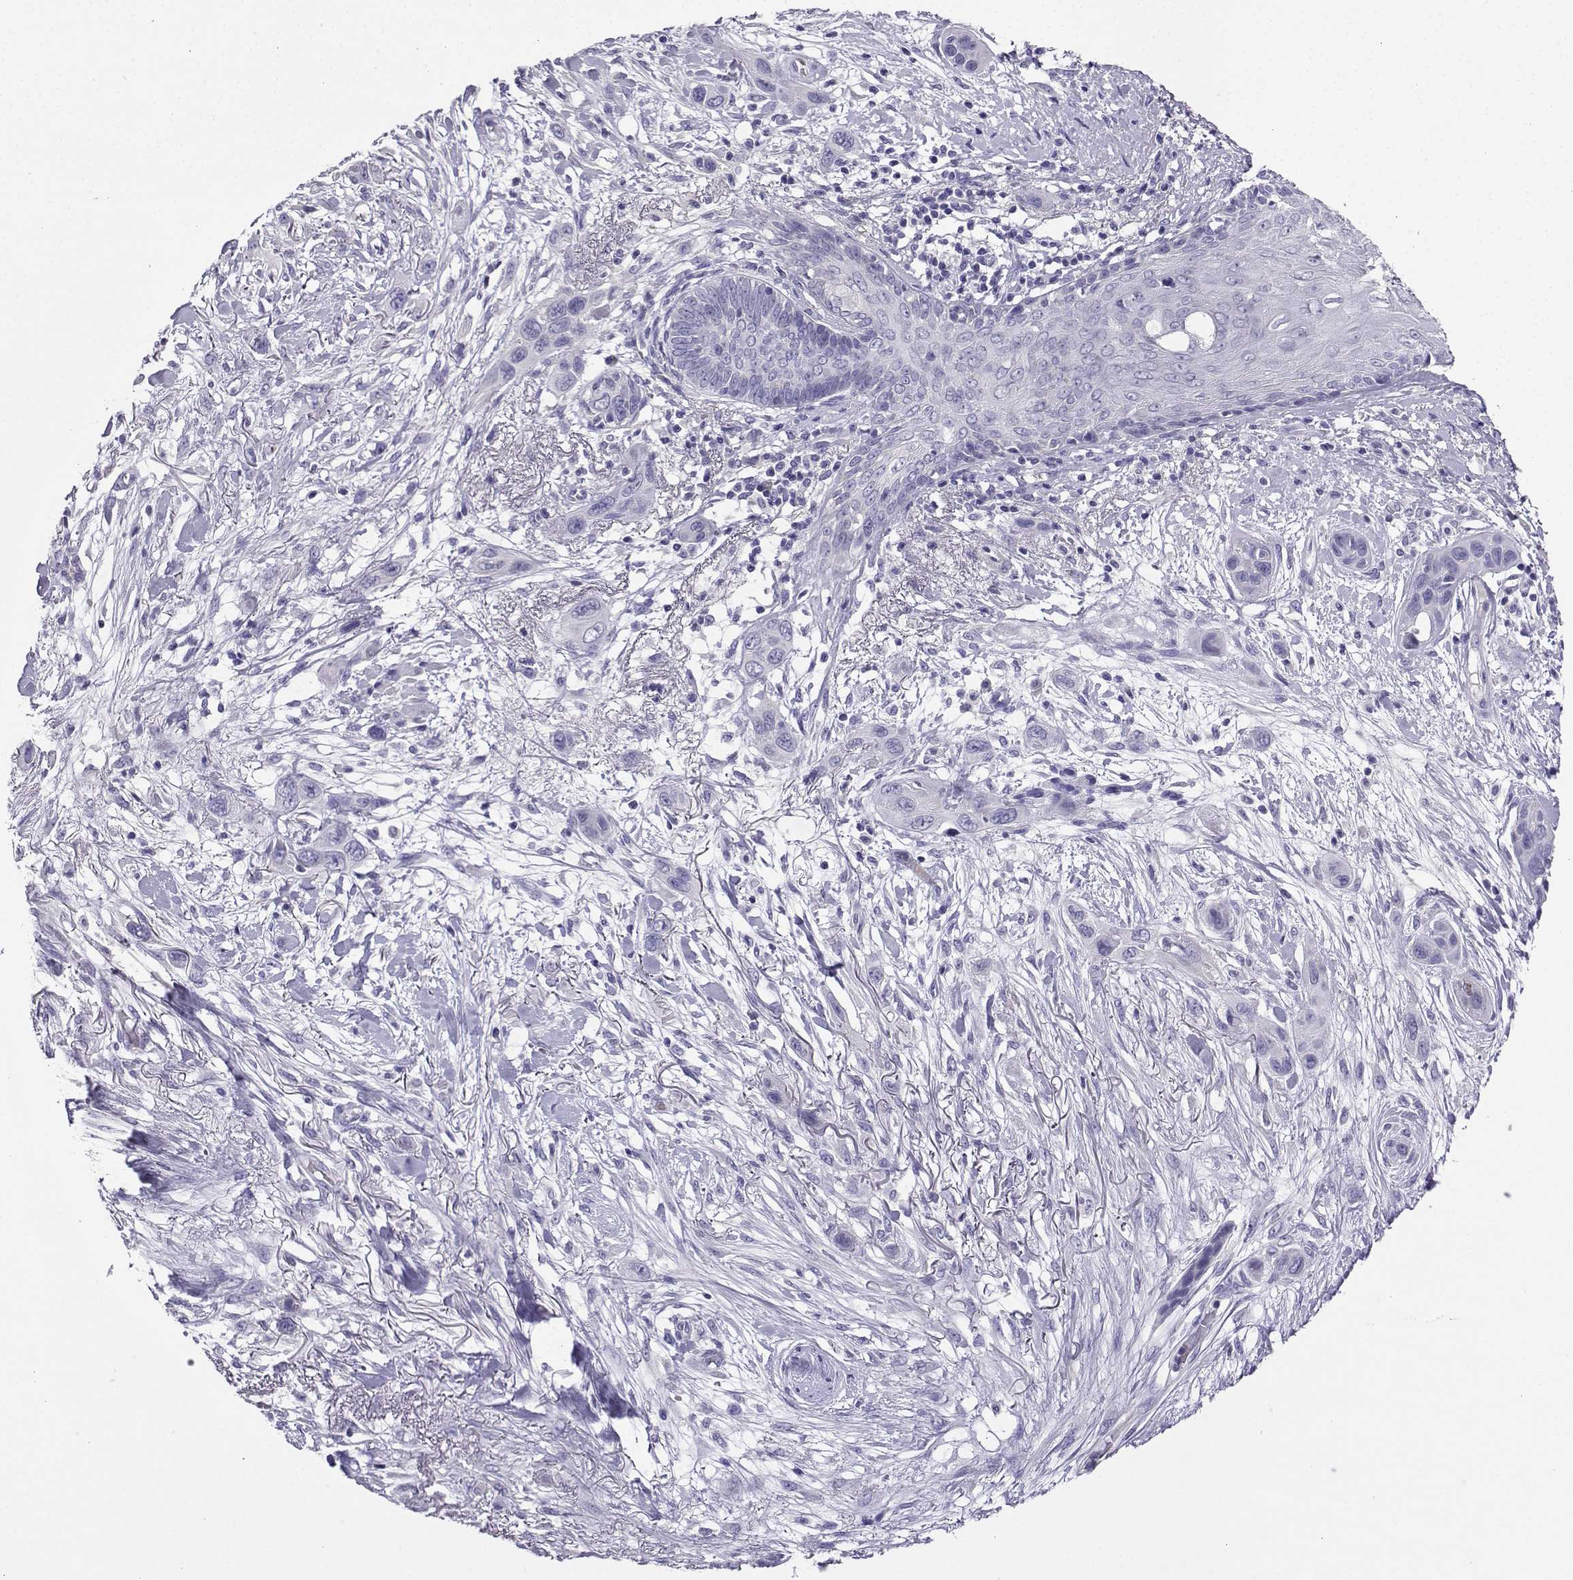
{"staining": {"intensity": "negative", "quantity": "none", "location": "none"}, "tissue": "skin cancer", "cell_type": "Tumor cells", "image_type": "cancer", "snomed": [{"axis": "morphology", "description": "Squamous cell carcinoma, NOS"}, {"axis": "topography", "description": "Skin"}], "caption": "Histopathology image shows no protein staining in tumor cells of squamous cell carcinoma (skin) tissue.", "gene": "LINGO1", "patient": {"sex": "male", "age": 79}}